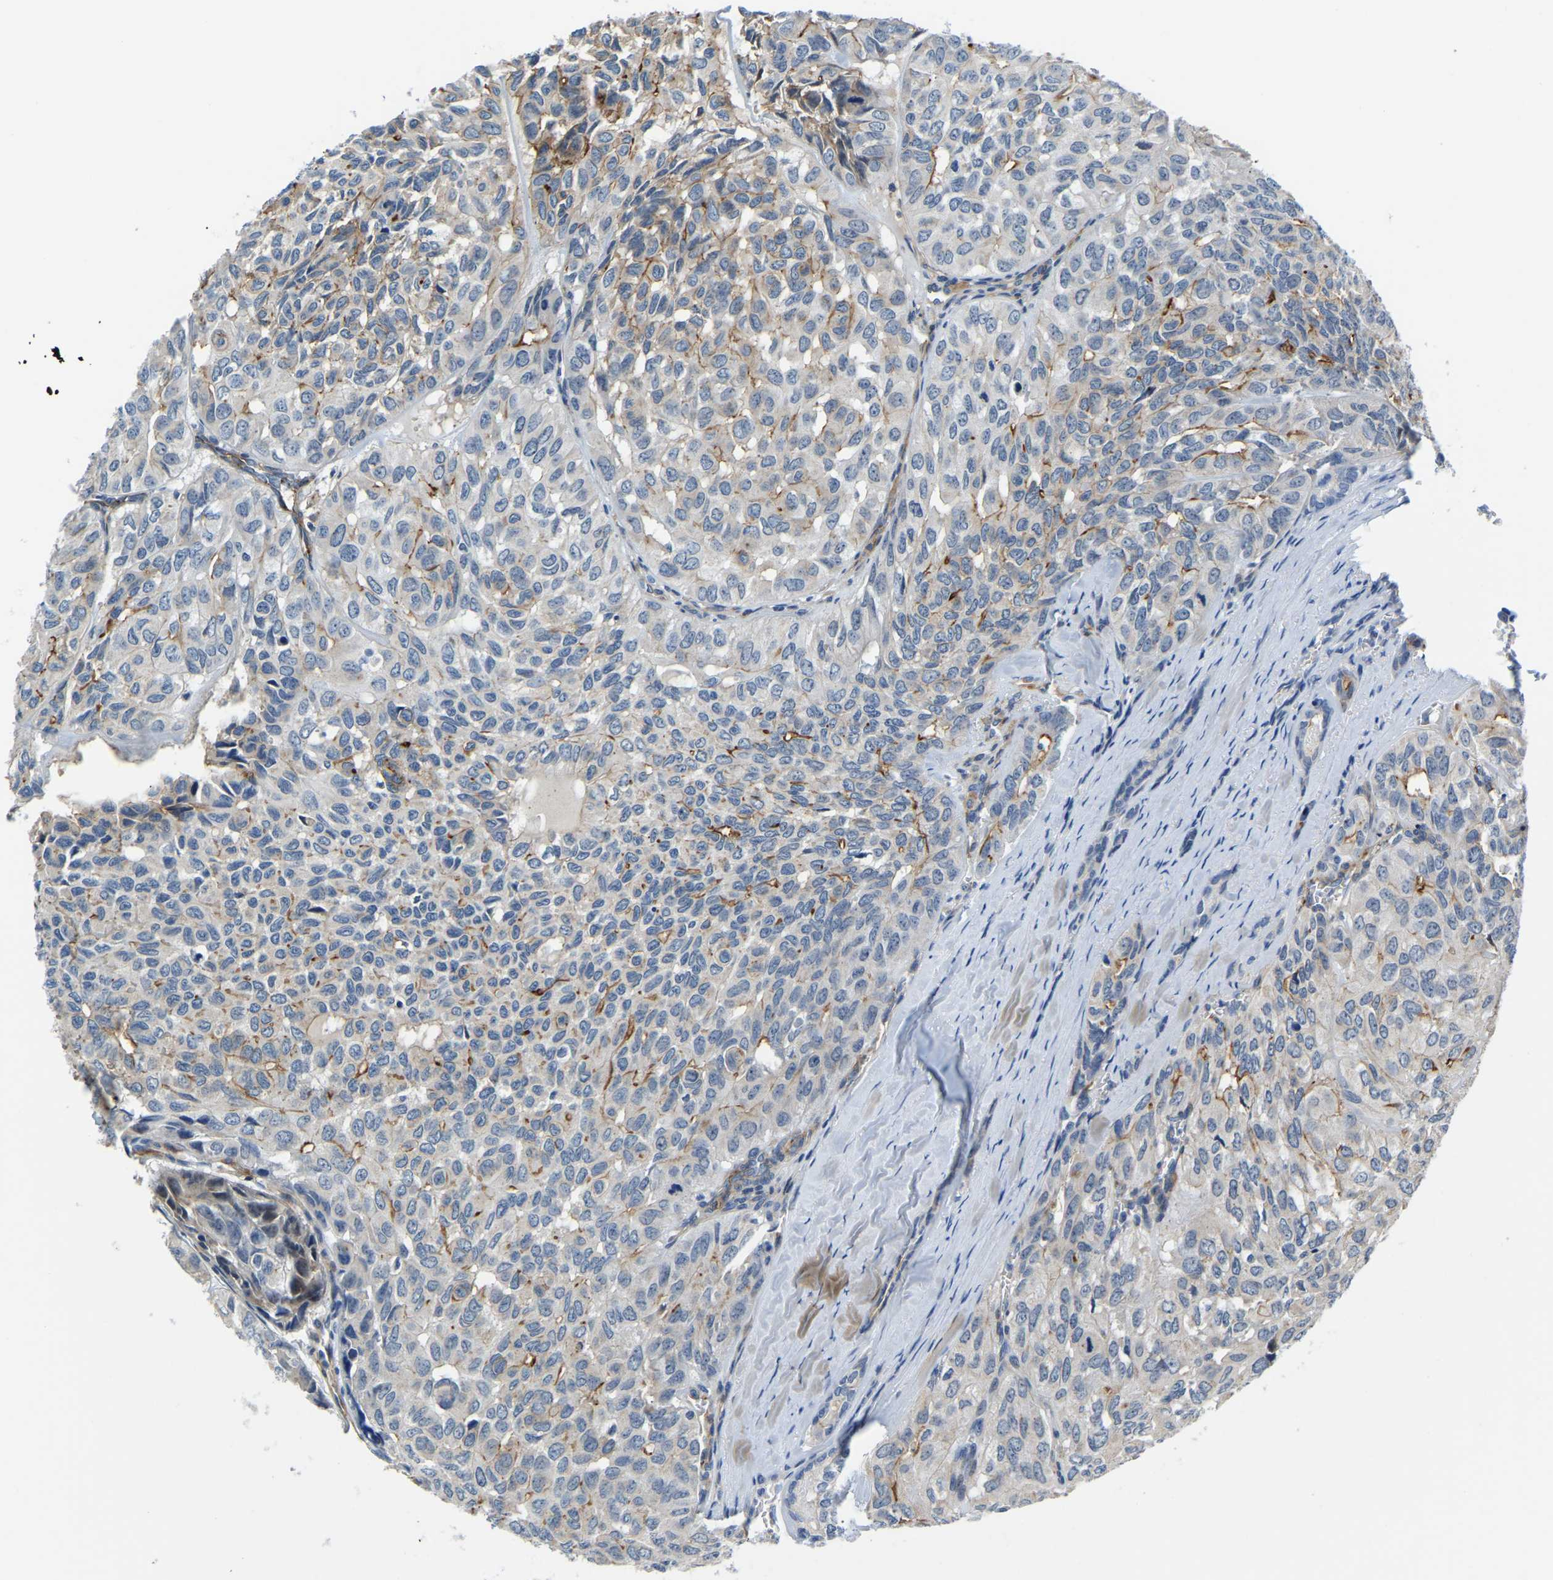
{"staining": {"intensity": "negative", "quantity": "none", "location": "none"}, "tissue": "head and neck cancer", "cell_type": "Tumor cells", "image_type": "cancer", "snomed": [{"axis": "morphology", "description": "Adenocarcinoma, NOS"}, {"axis": "topography", "description": "Salivary gland, NOS"}, {"axis": "topography", "description": "Head-Neck"}], "caption": "Histopathology image shows no protein positivity in tumor cells of head and neck adenocarcinoma tissue.", "gene": "LIAS", "patient": {"sex": "female", "age": 76}}